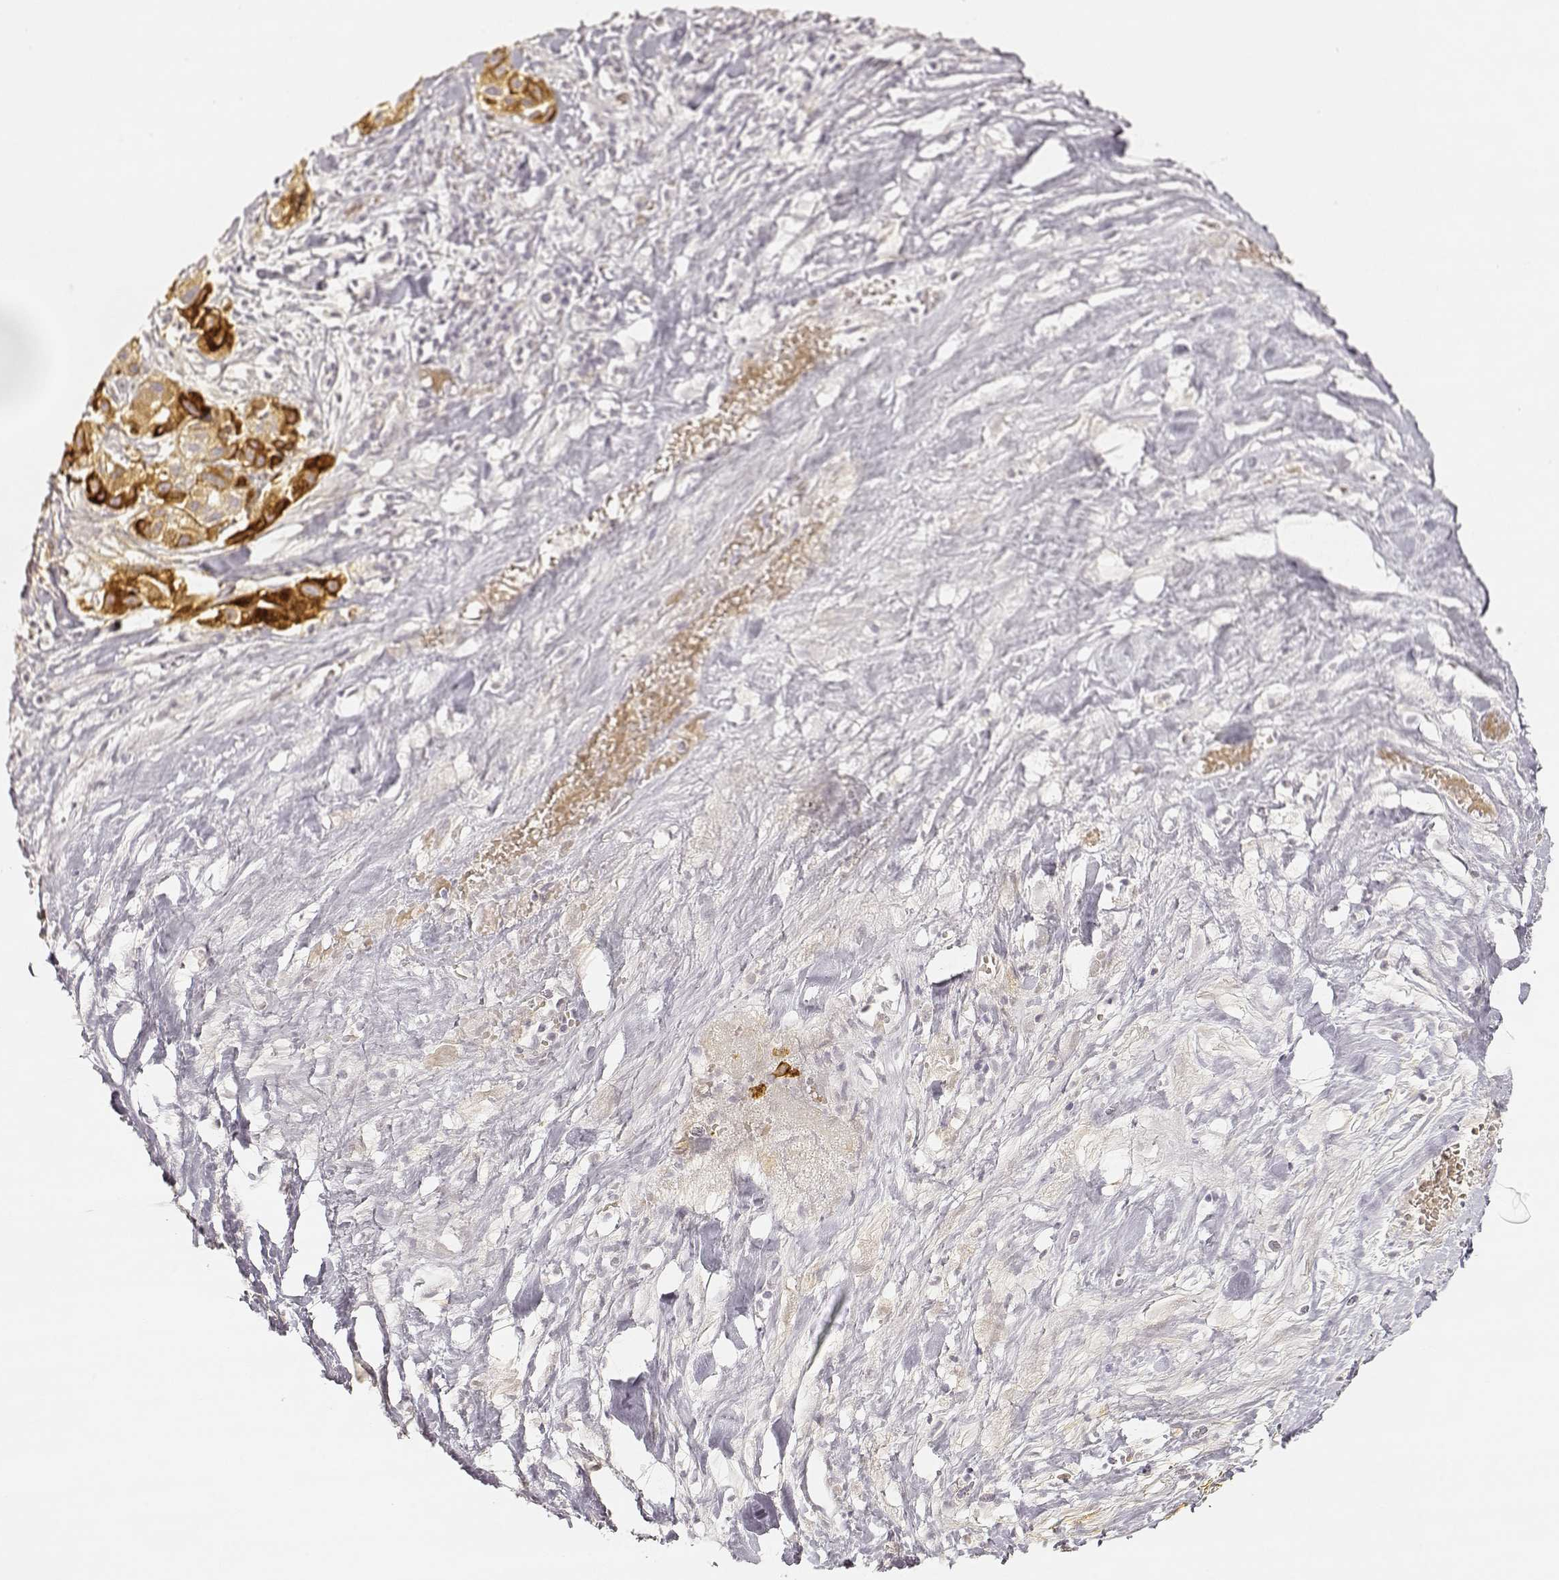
{"staining": {"intensity": "strong", "quantity": ">75%", "location": "cytoplasmic/membranous"}, "tissue": "liver cancer", "cell_type": "Tumor cells", "image_type": "cancer", "snomed": [{"axis": "morphology", "description": "Cholangiocarcinoma"}, {"axis": "topography", "description": "Liver"}], "caption": "The micrograph reveals immunohistochemical staining of liver cholangiocarcinoma. There is strong cytoplasmic/membranous positivity is appreciated in about >75% of tumor cells. The protein of interest is stained brown, and the nuclei are stained in blue (DAB IHC with brightfield microscopy, high magnification).", "gene": "LAMC2", "patient": {"sex": "female", "age": 52}}